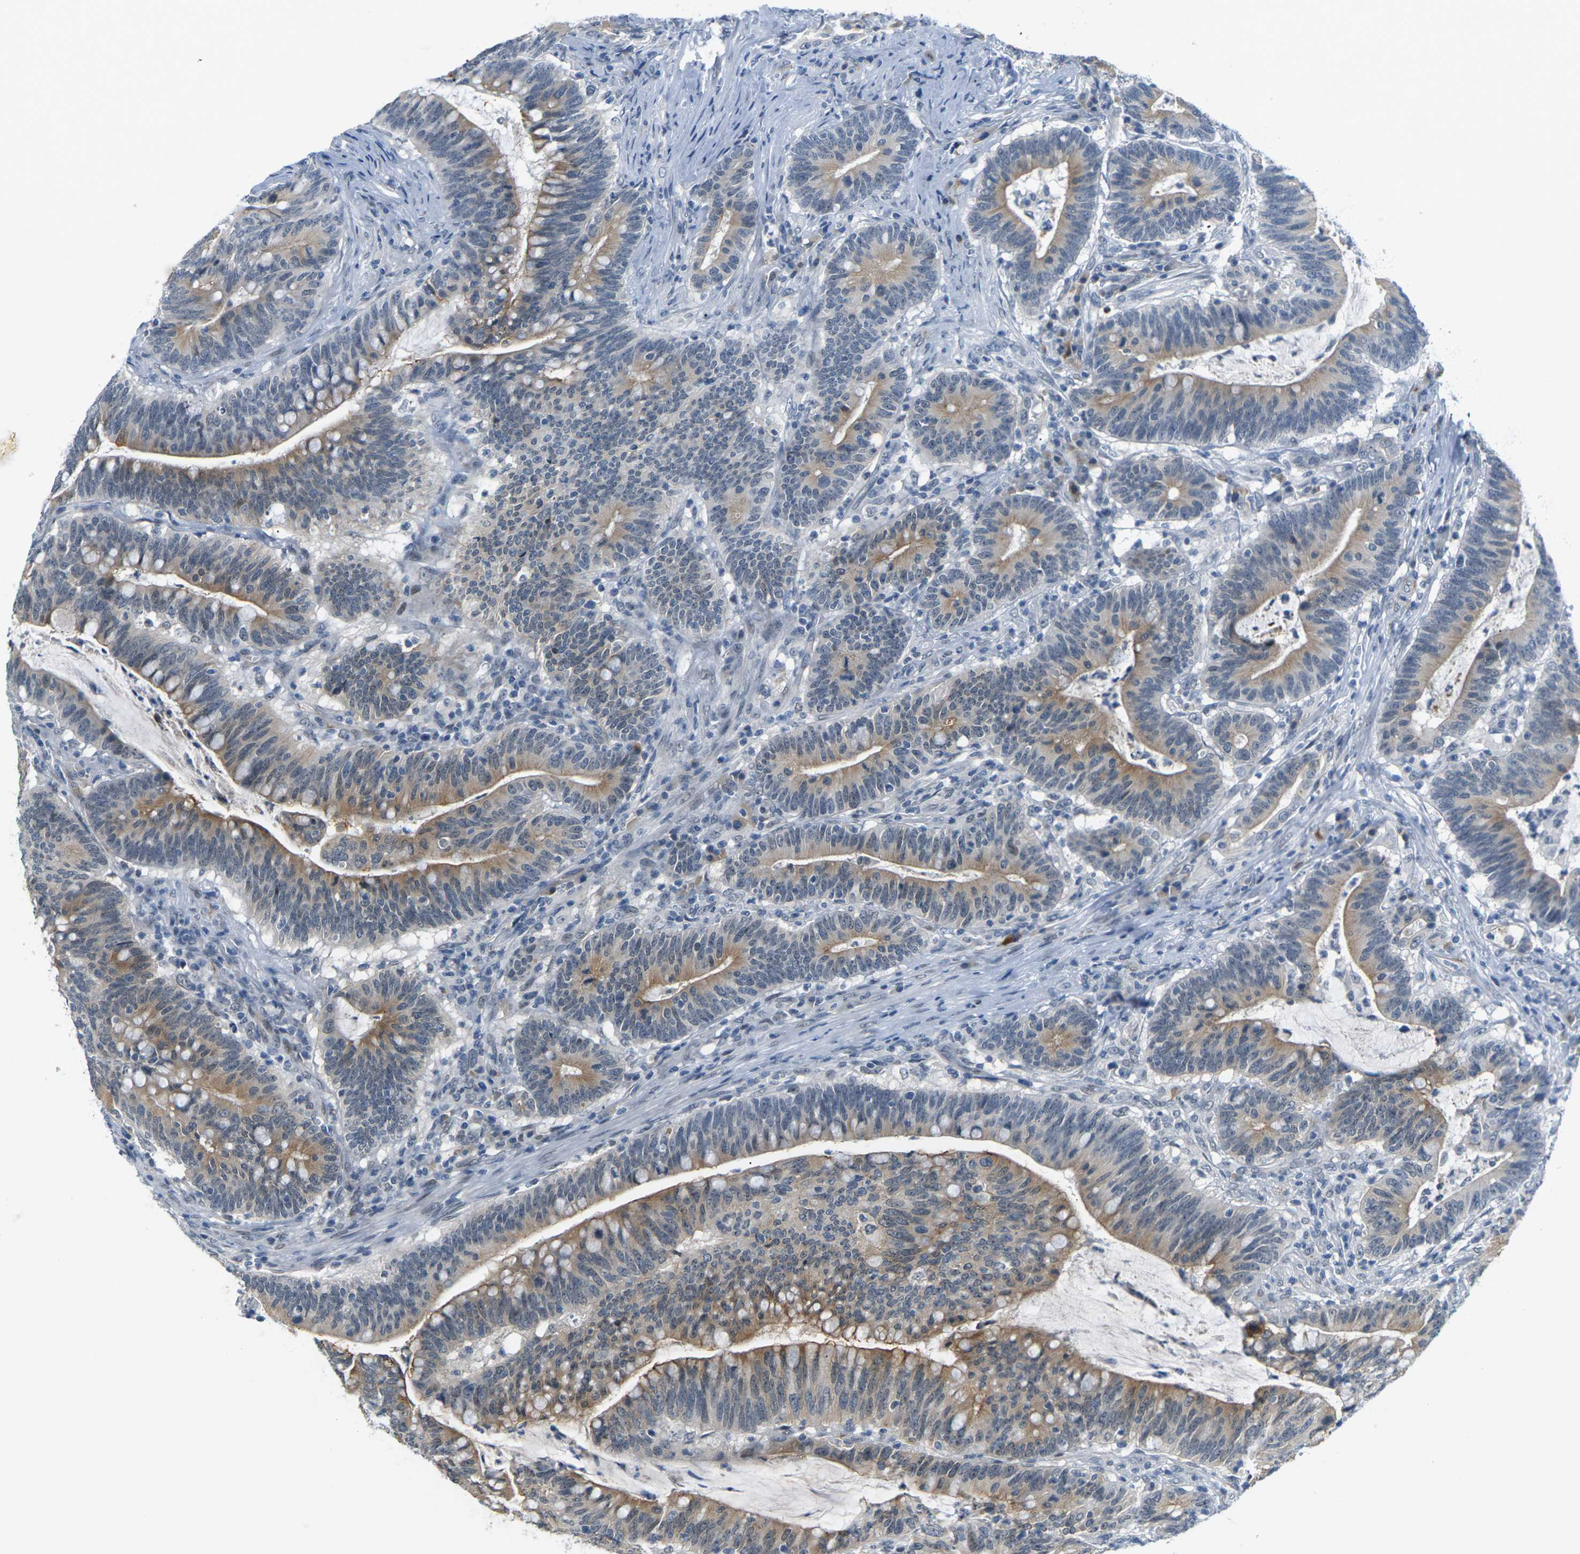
{"staining": {"intensity": "moderate", "quantity": ">75%", "location": "cytoplasmic/membranous"}, "tissue": "colorectal cancer", "cell_type": "Tumor cells", "image_type": "cancer", "snomed": [{"axis": "morphology", "description": "Normal tissue, NOS"}, {"axis": "morphology", "description": "Adenocarcinoma, NOS"}, {"axis": "topography", "description": "Colon"}], "caption": "Adenocarcinoma (colorectal) stained with DAB (3,3'-diaminobenzidine) IHC demonstrates medium levels of moderate cytoplasmic/membranous expression in about >75% of tumor cells. (Stains: DAB (3,3'-diaminobenzidine) in brown, nuclei in blue, Microscopy: brightfield microscopy at high magnification).", "gene": "PKP2", "patient": {"sex": "female", "age": 66}}